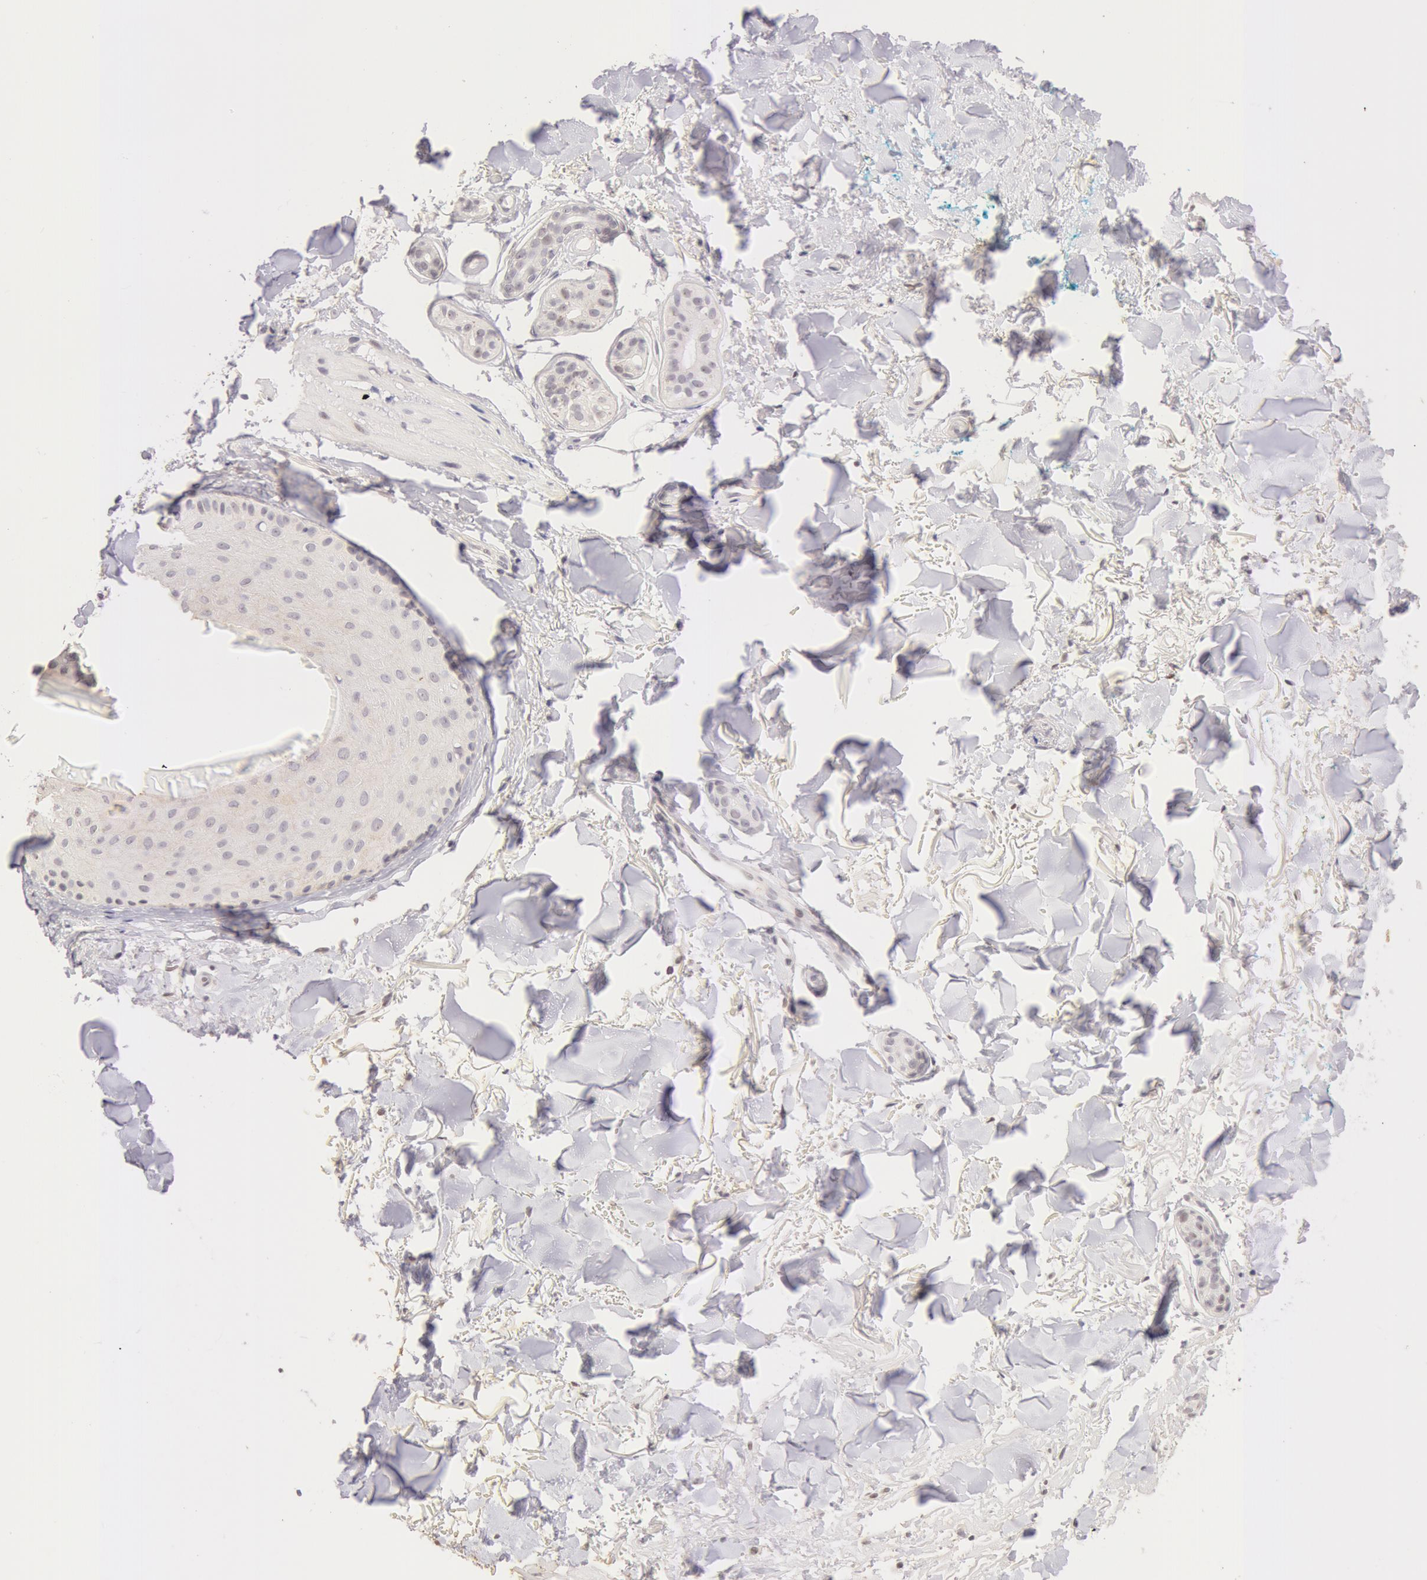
{"staining": {"intensity": "negative", "quantity": "none", "location": "none"}, "tissue": "skin", "cell_type": "Fibroblasts", "image_type": "normal", "snomed": [{"axis": "morphology", "description": "Normal tissue, NOS"}, {"axis": "topography", "description": "Skin"}], "caption": "An image of skin stained for a protein displays no brown staining in fibroblasts. (Brightfield microscopy of DAB immunohistochemistry (IHC) at high magnification).", "gene": "ZNF597", "patient": {"sex": "male", "age": 86}}